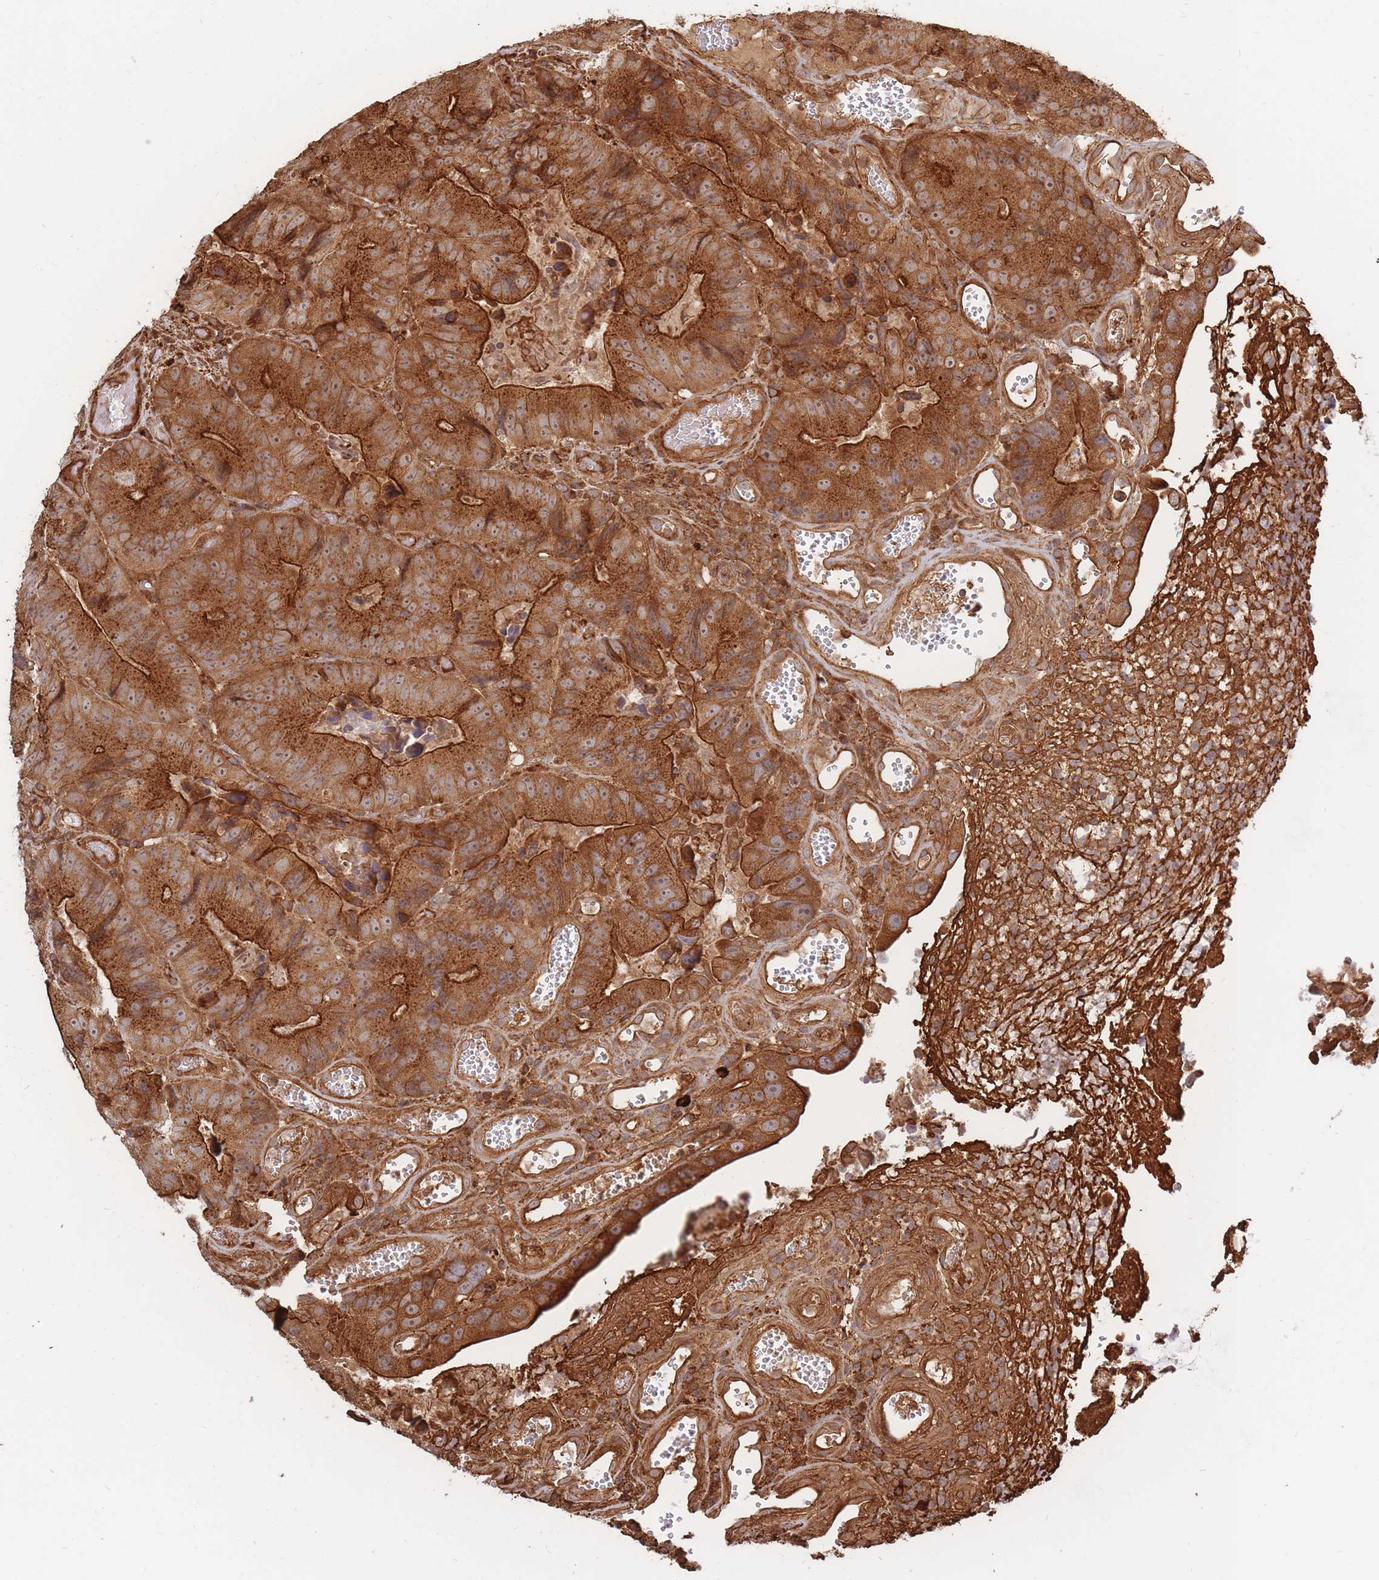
{"staining": {"intensity": "strong", "quantity": ">75%", "location": "cytoplasmic/membranous"}, "tissue": "colorectal cancer", "cell_type": "Tumor cells", "image_type": "cancer", "snomed": [{"axis": "morphology", "description": "Adenocarcinoma, NOS"}, {"axis": "topography", "description": "Colon"}], "caption": "Immunohistochemical staining of human adenocarcinoma (colorectal) demonstrates high levels of strong cytoplasmic/membranous protein expression in approximately >75% of tumor cells. The protein is shown in brown color, while the nuclei are stained blue.", "gene": "RASSF2", "patient": {"sex": "female", "age": 86}}